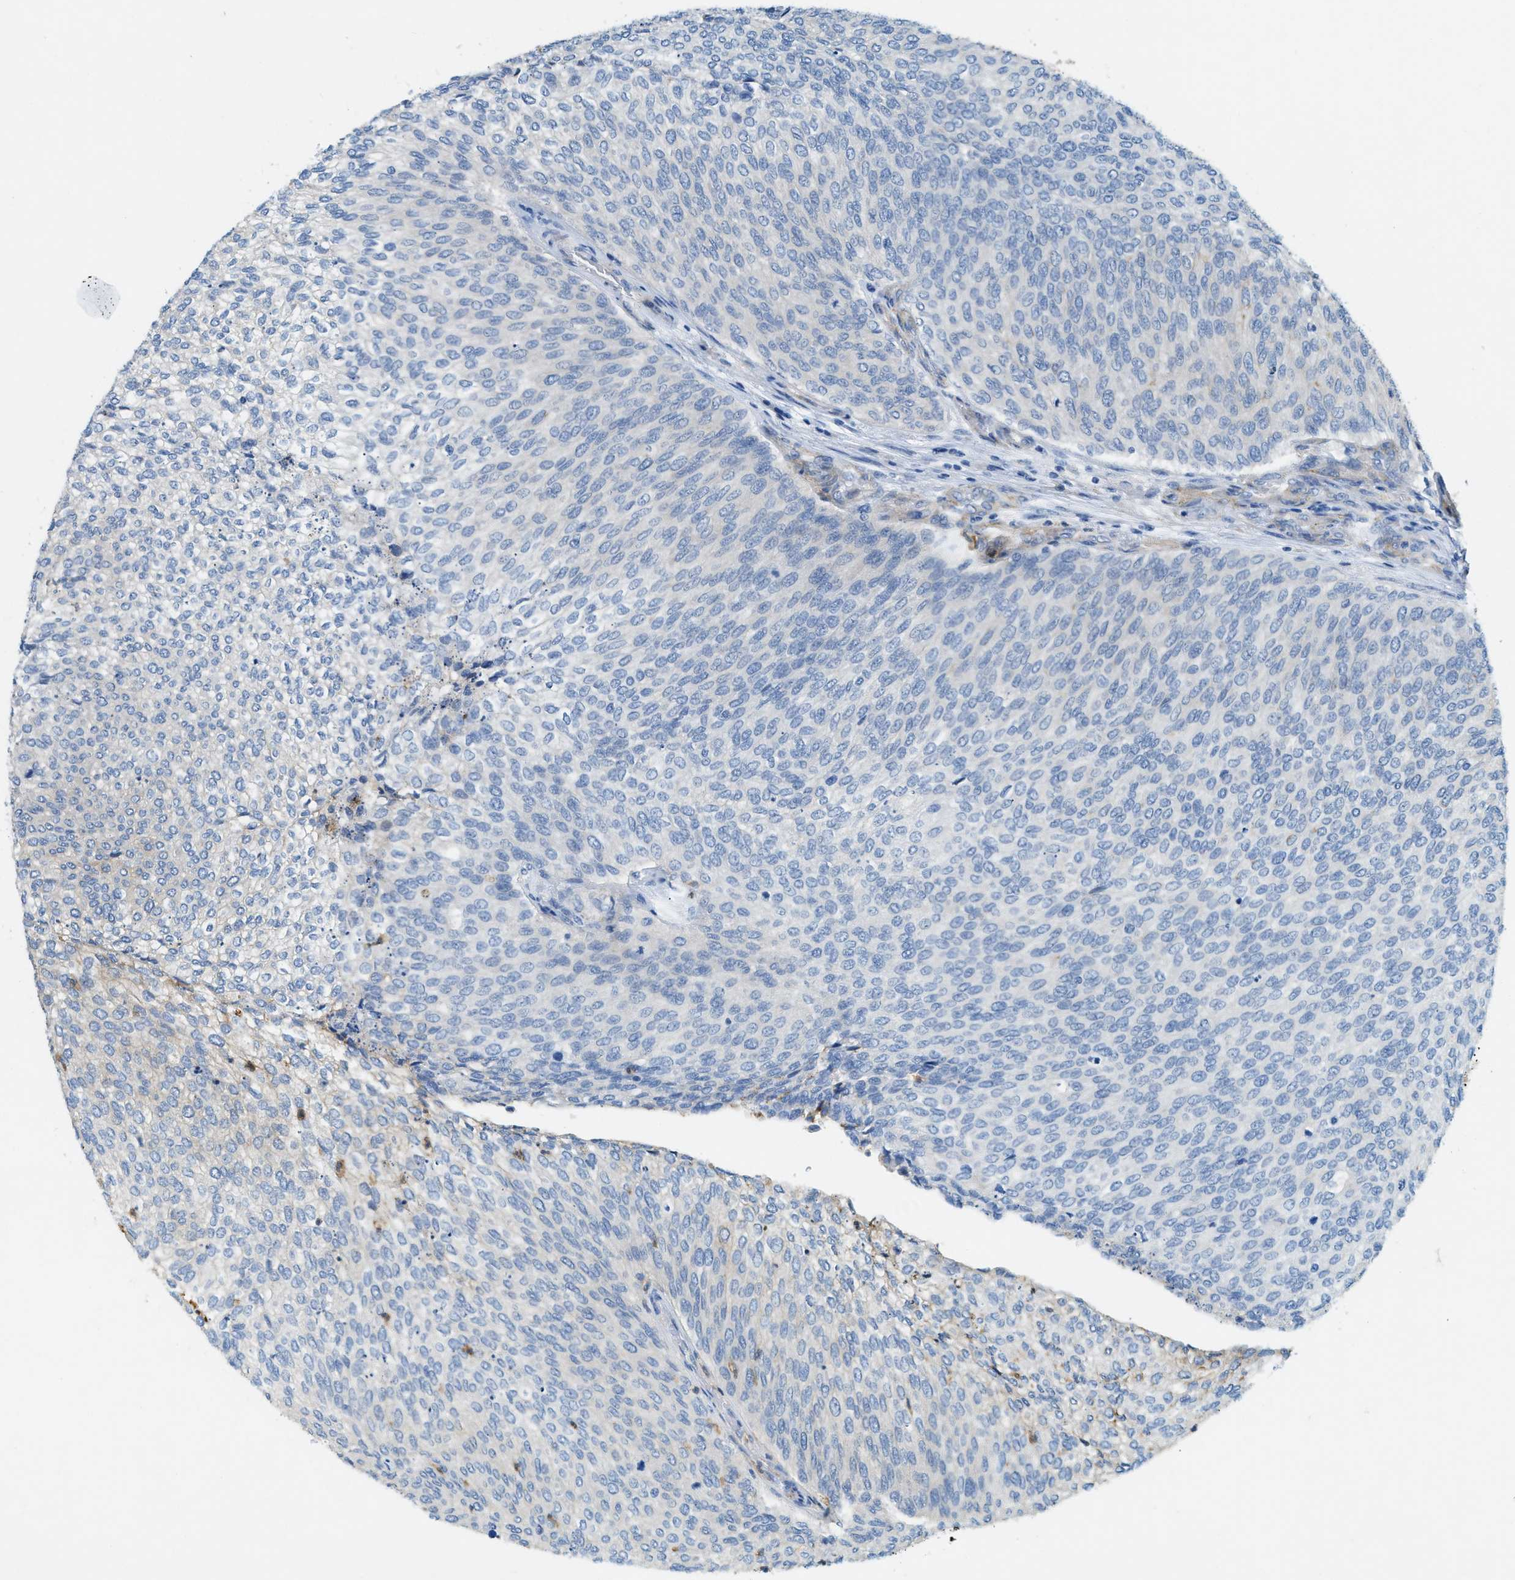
{"staining": {"intensity": "weak", "quantity": "<25%", "location": "cytoplasmic/membranous"}, "tissue": "urothelial cancer", "cell_type": "Tumor cells", "image_type": "cancer", "snomed": [{"axis": "morphology", "description": "Urothelial carcinoma, Low grade"}, {"axis": "topography", "description": "Urinary bladder"}], "caption": "DAB (3,3'-diaminobenzidine) immunohistochemical staining of low-grade urothelial carcinoma shows no significant positivity in tumor cells.", "gene": "ZDHHC13", "patient": {"sex": "female", "age": 79}}